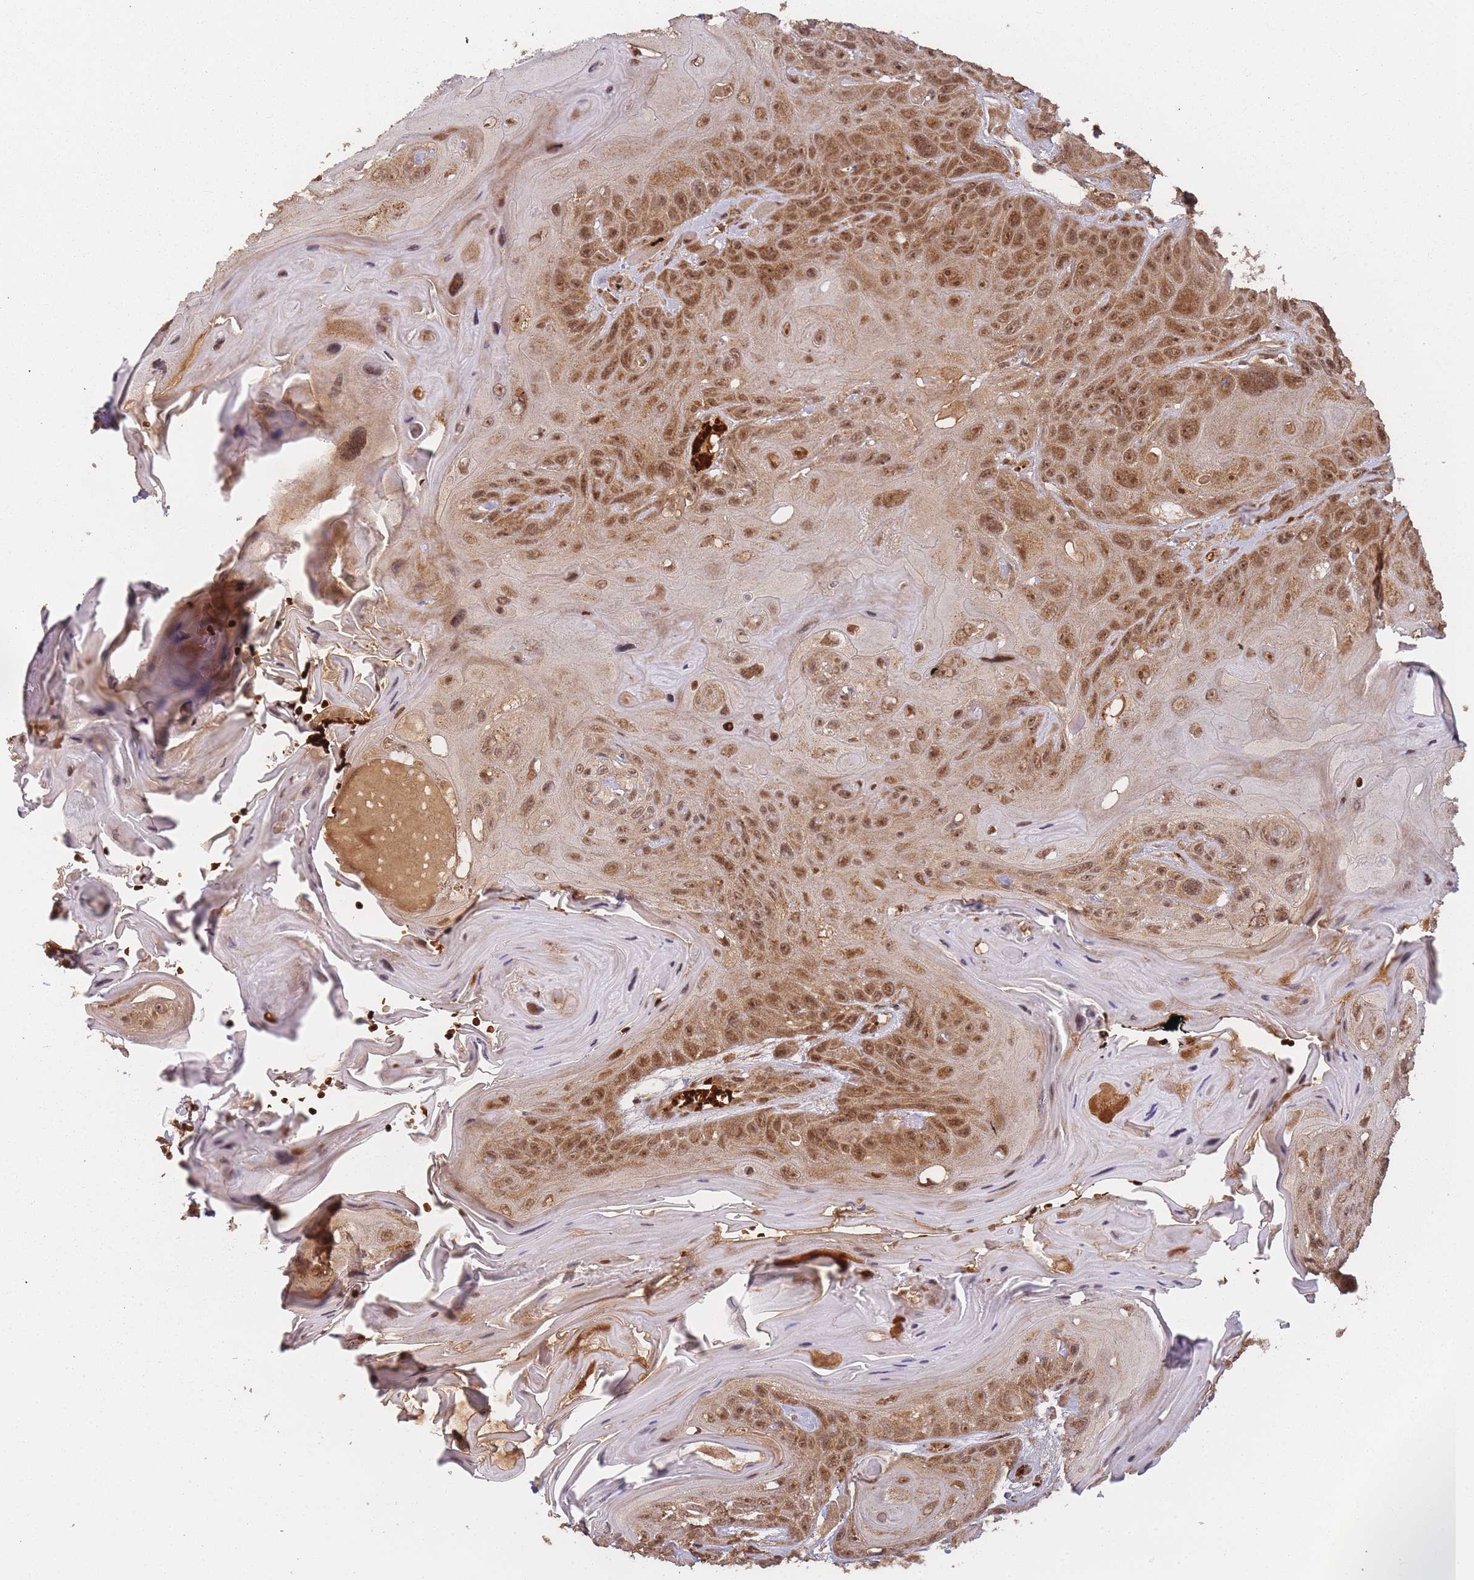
{"staining": {"intensity": "moderate", "quantity": ">75%", "location": "cytoplasmic/membranous,nuclear"}, "tissue": "head and neck cancer", "cell_type": "Tumor cells", "image_type": "cancer", "snomed": [{"axis": "morphology", "description": "Squamous cell carcinoma, NOS"}, {"axis": "topography", "description": "Head-Neck"}], "caption": "IHC histopathology image of neoplastic tissue: human head and neck squamous cell carcinoma stained using immunohistochemistry shows medium levels of moderate protein expression localized specifically in the cytoplasmic/membranous and nuclear of tumor cells, appearing as a cytoplasmic/membranous and nuclear brown color.", "gene": "ZNF497", "patient": {"sex": "female", "age": 59}}